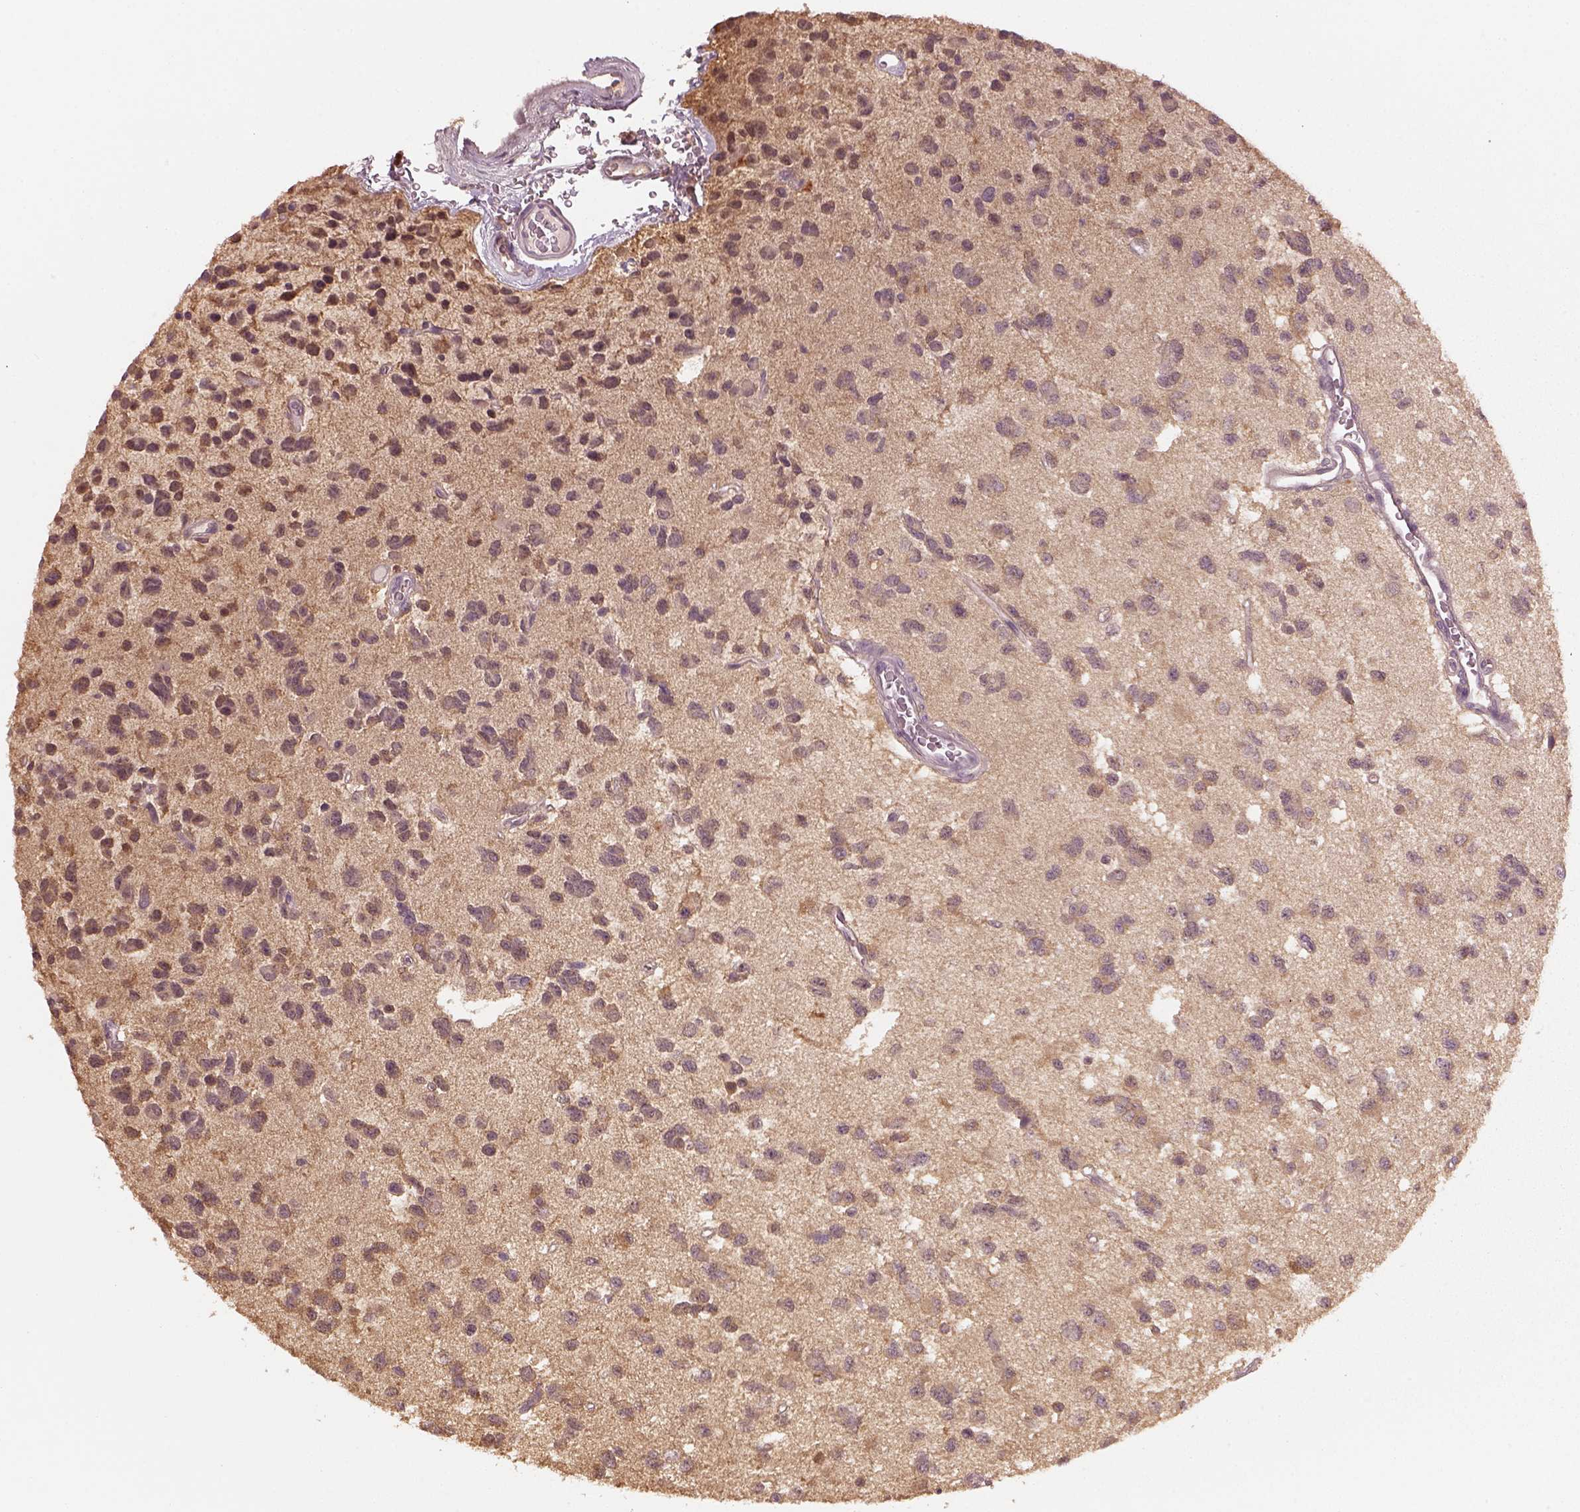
{"staining": {"intensity": "weak", "quantity": "25%-75%", "location": "cytoplasmic/membranous"}, "tissue": "glioma", "cell_type": "Tumor cells", "image_type": "cancer", "snomed": [{"axis": "morphology", "description": "Glioma, malignant, Low grade"}, {"axis": "topography", "description": "Brain"}], "caption": "About 25%-75% of tumor cells in glioma exhibit weak cytoplasmic/membranous protein expression as visualized by brown immunohistochemical staining.", "gene": "GDNF", "patient": {"sex": "female", "age": 45}}